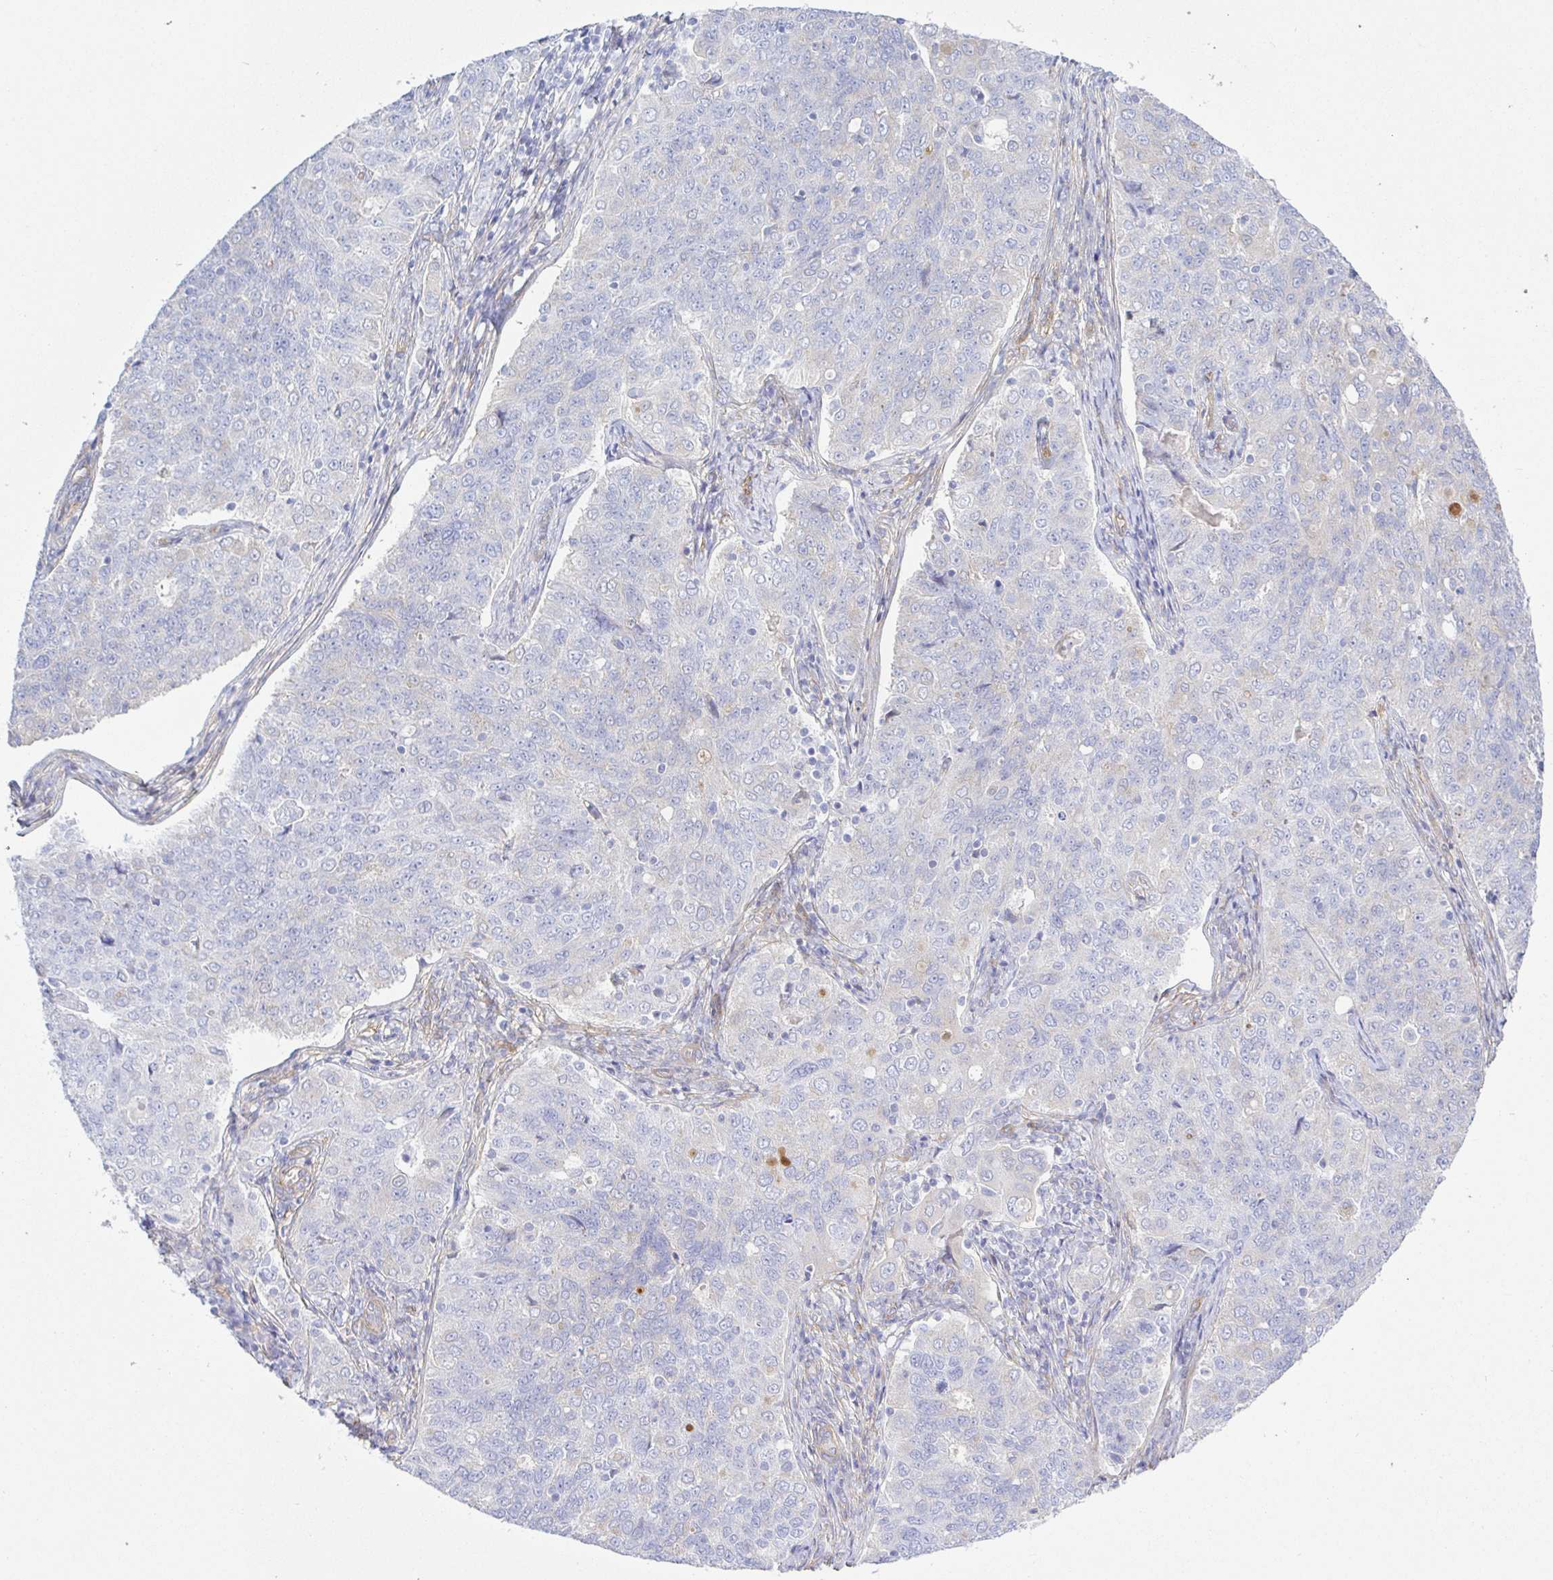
{"staining": {"intensity": "negative", "quantity": "none", "location": "none"}, "tissue": "endometrial cancer", "cell_type": "Tumor cells", "image_type": "cancer", "snomed": [{"axis": "morphology", "description": "Adenocarcinoma, NOS"}, {"axis": "topography", "description": "Endometrium"}], "caption": "Immunohistochemistry (IHC) photomicrograph of endometrial adenocarcinoma stained for a protein (brown), which displays no positivity in tumor cells. (DAB (3,3'-diaminobenzidine) immunohistochemistry with hematoxylin counter stain).", "gene": "ARL4D", "patient": {"sex": "female", "age": 43}}